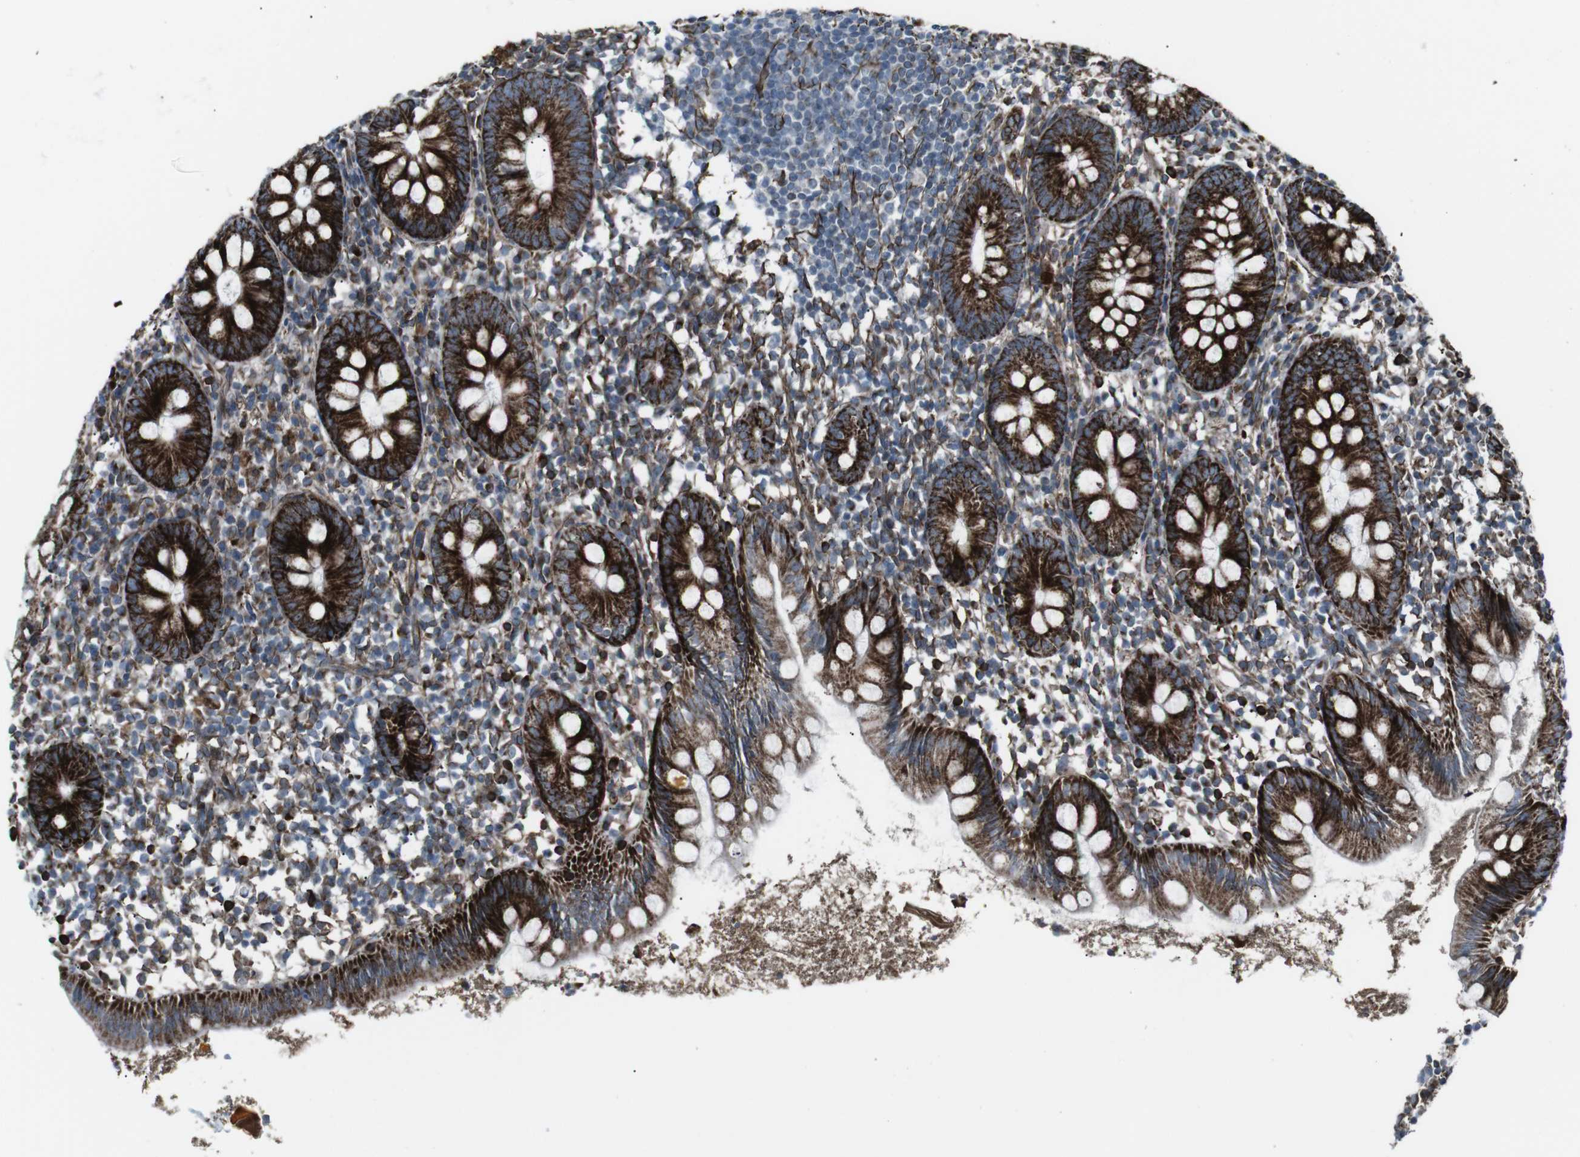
{"staining": {"intensity": "strong", "quantity": ">75%", "location": "cytoplasmic/membranous"}, "tissue": "appendix", "cell_type": "Glandular cells", "image_type": "normal", "snomed": [{"axis": "morphology", "description": "Normal tissue, NOS"}, {"axis": "topography", "description": "Appendix"}], "caption": "DAB (3,3'-diaminobenzidine) immunohistochemical staining of unremarkable appendix displays strong cytoplasmic/membranous protein staining in about >75% of glandular cells. (brown staining indicates protein expression, while blue staining denotes nuclei).", "gene": "TMEM141", "patient": {"sex": "female", "age": 20}}